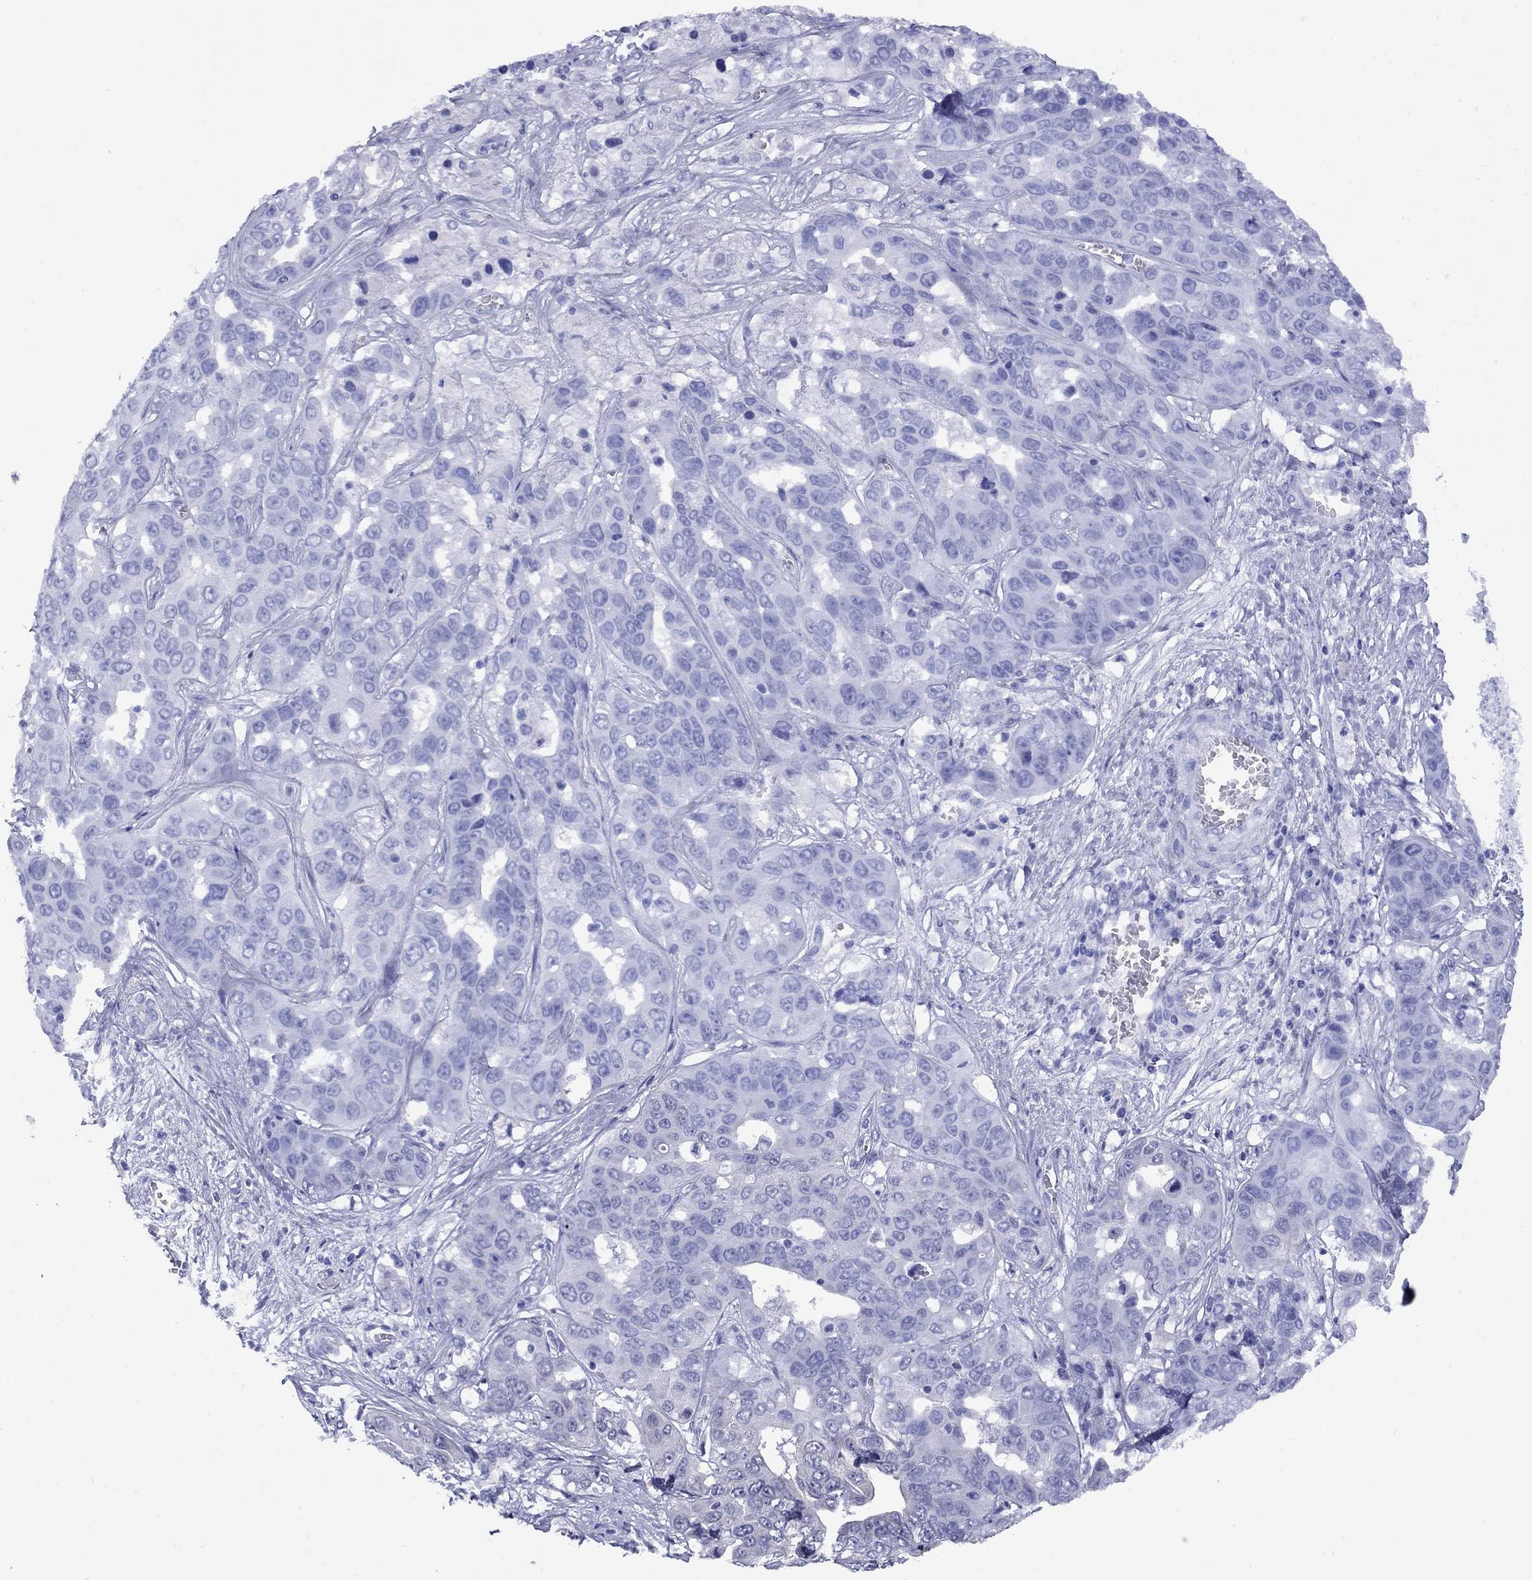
{"staining": {"intensity": "negative", "quantity": "none", "location": "none"}, "tissue": "liver cancer", "cell_type": "Tumor cells", "image_type": "cancer", "snomed": [{"axis": "morphology", "description": "Cholangiocarcinoma"}, {"axis": "topography", "description": "Liver"}], "caption": "Tumor cells are negative for brown protein staining in liver cholangiocarcinoma. (Stains: DAB IHC with hematoxylin counter stain, Microscopy: brightfield microscopy at high magnification).", "gene": "APOA2", "patient": {"sex": "female", "age": 52}}